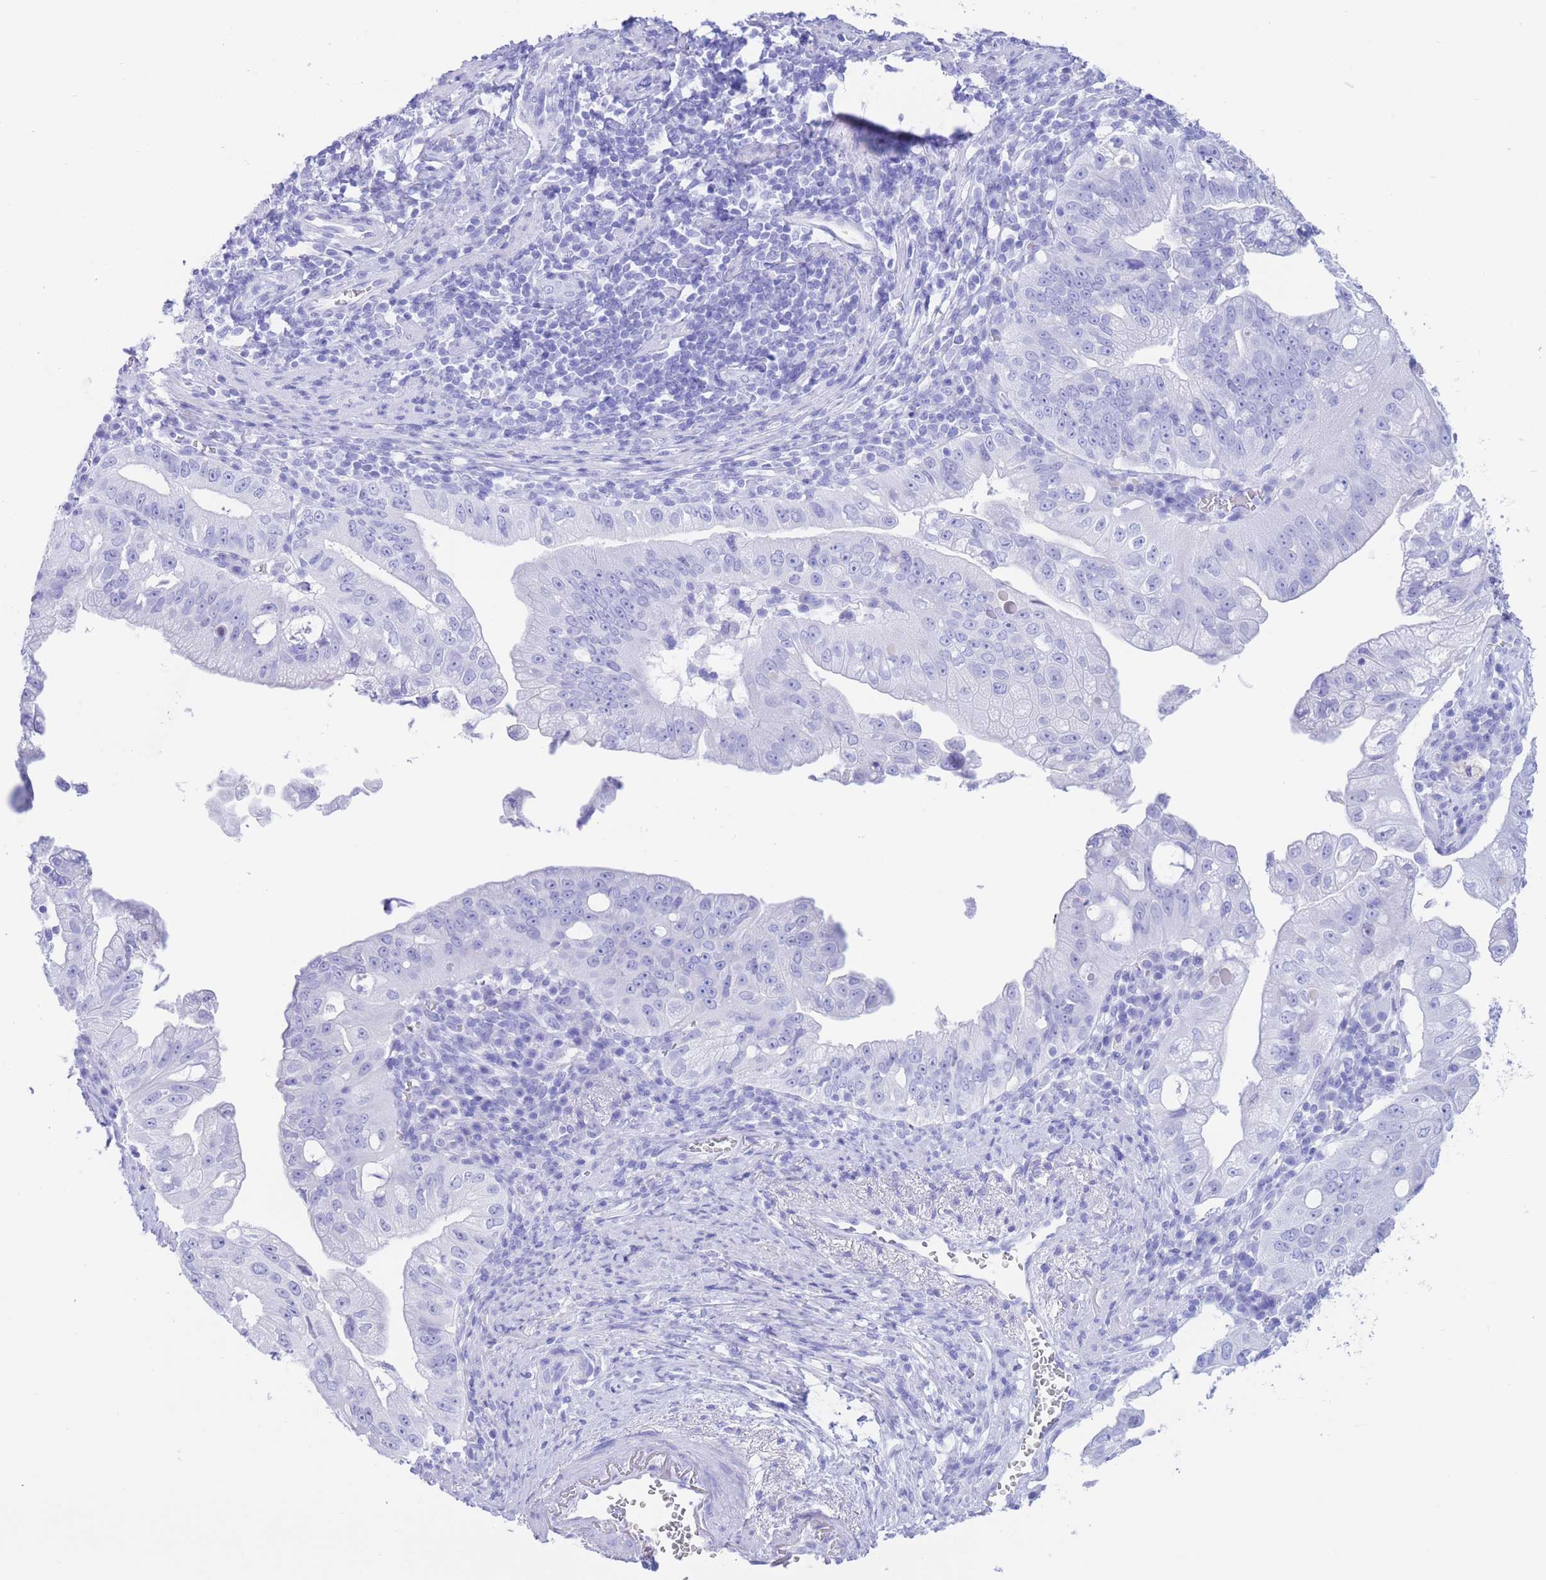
{"staining": {"intensity": "negative", "quantity": "none", "location": "none"}, "tissue": "pancreatic cancer", "cell_type": "Tumor cells", "image_type": "cancer", "snomed": [{"axis": "morphology", "description": "Adenocarcinoma, NOS"}, {"axis": "topography", "description": "Pancreas"}], "caption": "Histopathology image shows no significant protein positivity in tumor cells of pancreatic cancer (adenocarcinoma).", "gene": "SLCO1B3", "patient": {"sex": "male", "age": 70}}